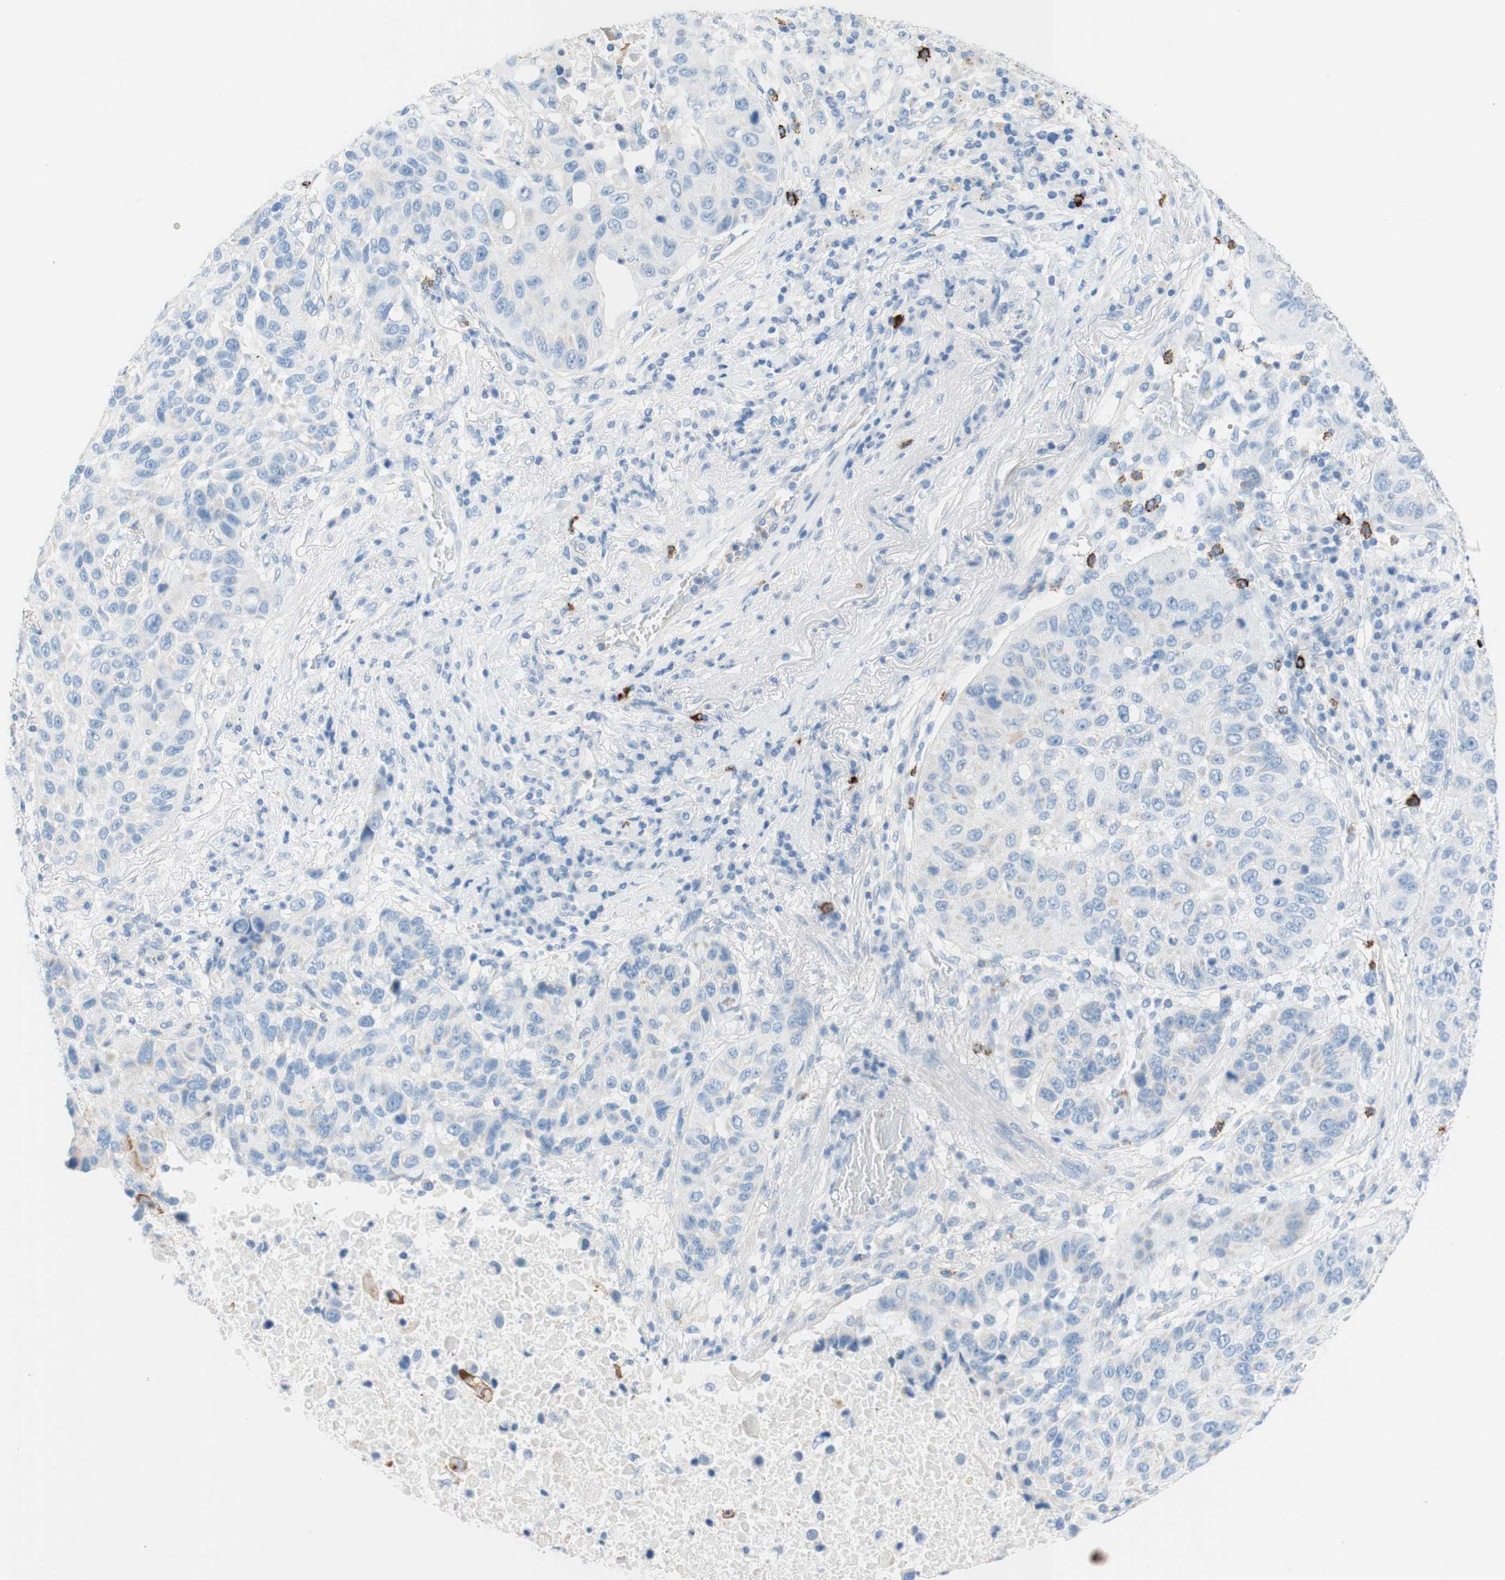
{"staining": {"intensity": "negative", "quantity": "none", "location": "none"}, "tissue": "lung cancer", "cell_type": "Tumor cells", "image_type": "cancer", "snomed": [{"axis": "morphology", "description": "Squamous cell carcinoma, NOS"}, {"axis": "topography", "description": "Lung"}], "caption": "Immunohistochemical staining of human lung squamous cell carcinoma reveals no significant expression in tumor cells.", "gene": "CEACAM1", "patient": {"sex": "male", "age": 57}}